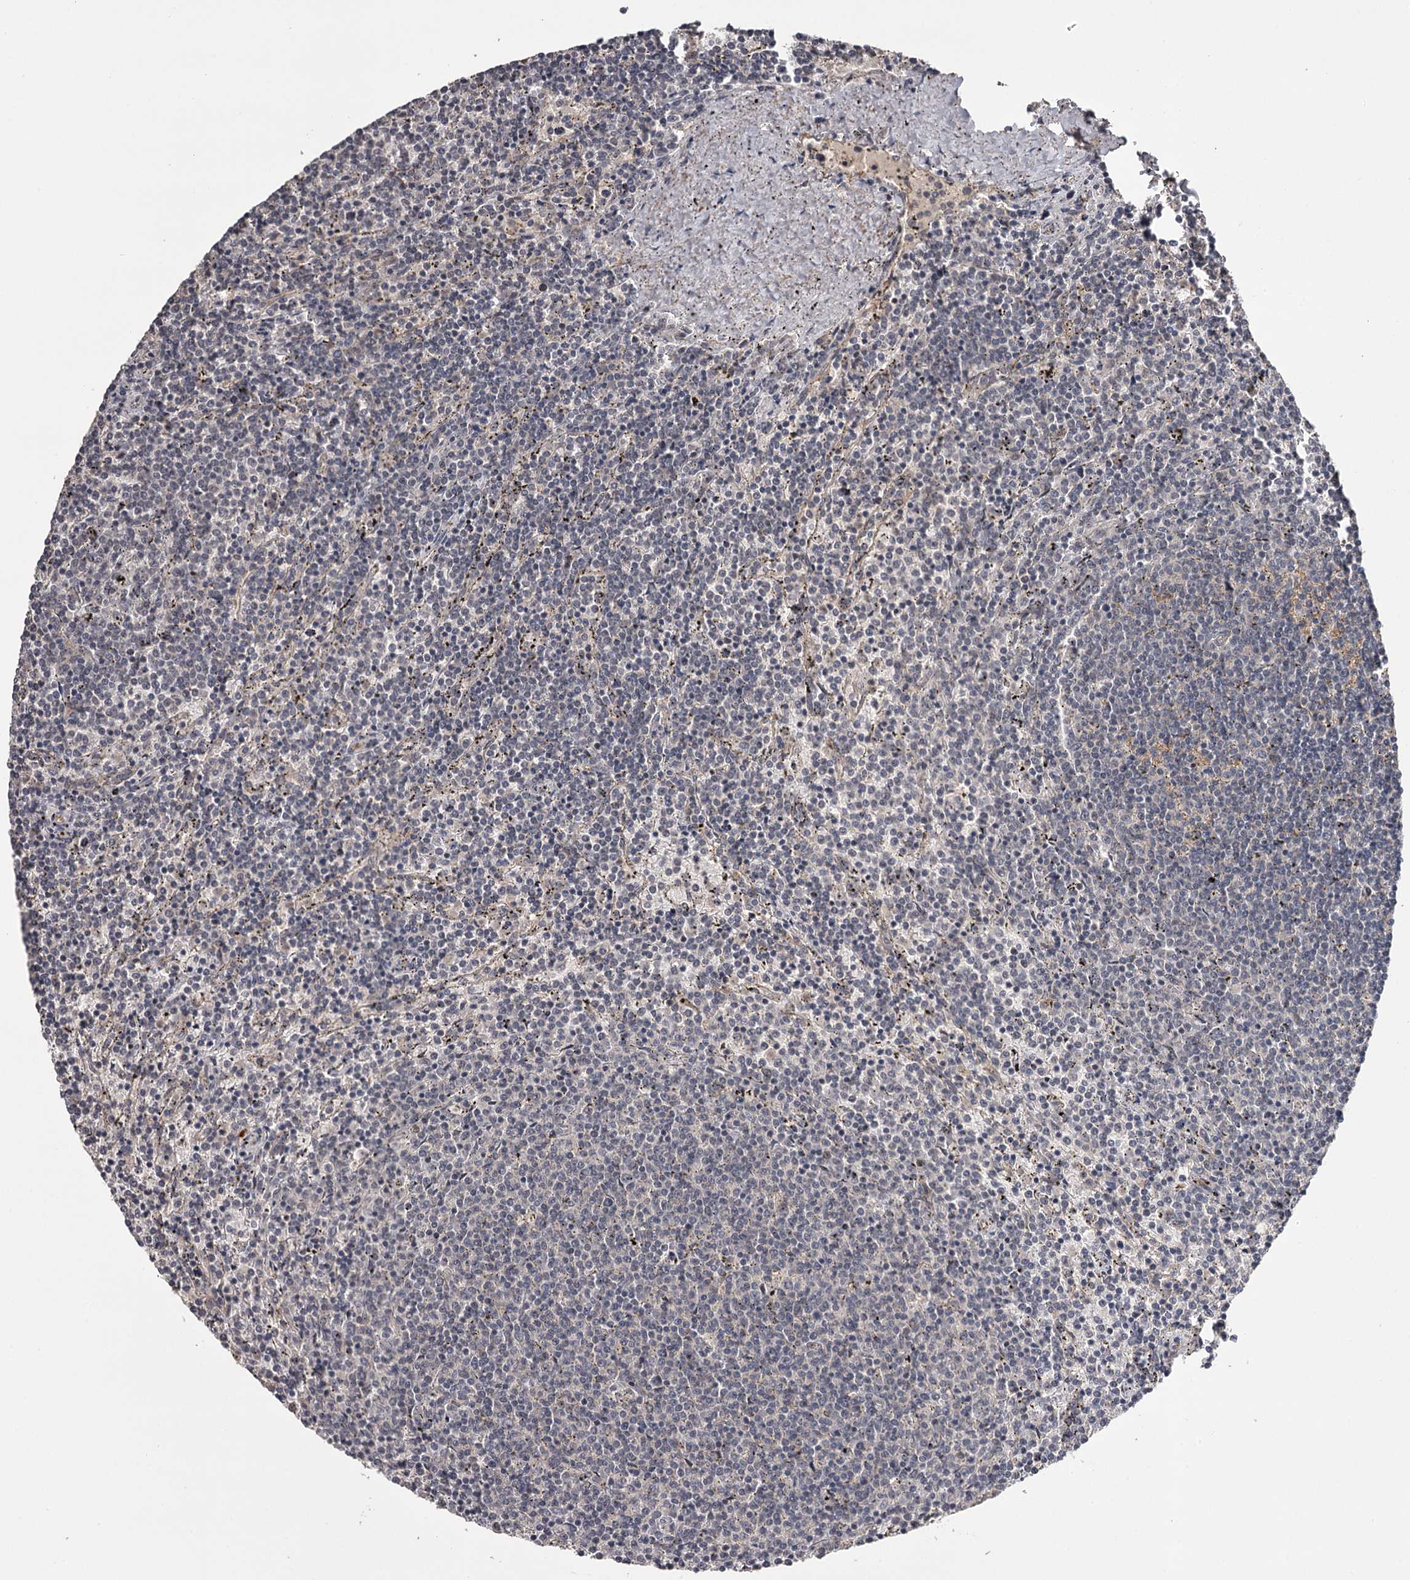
{"staining": {"intensity": "negative", "quantity": "none", "location": "none"}, "tissue": "lymphoma", "cell_type": "Tumor cells", "image_type": "cancer", "snomed": [{"axis": "morphology", "description": "Malignant lymphoma, non-Hodgkin's type, Low grade"}, {"axis": "topography", "description": "Spleen"}], "caption": "Tumor cells show no significant expression in malignant lymphoma, non-Hodgkin's type (low-grade).", "gene": "CWF19L2", "patient": {"sex": "female", "age": 50}}